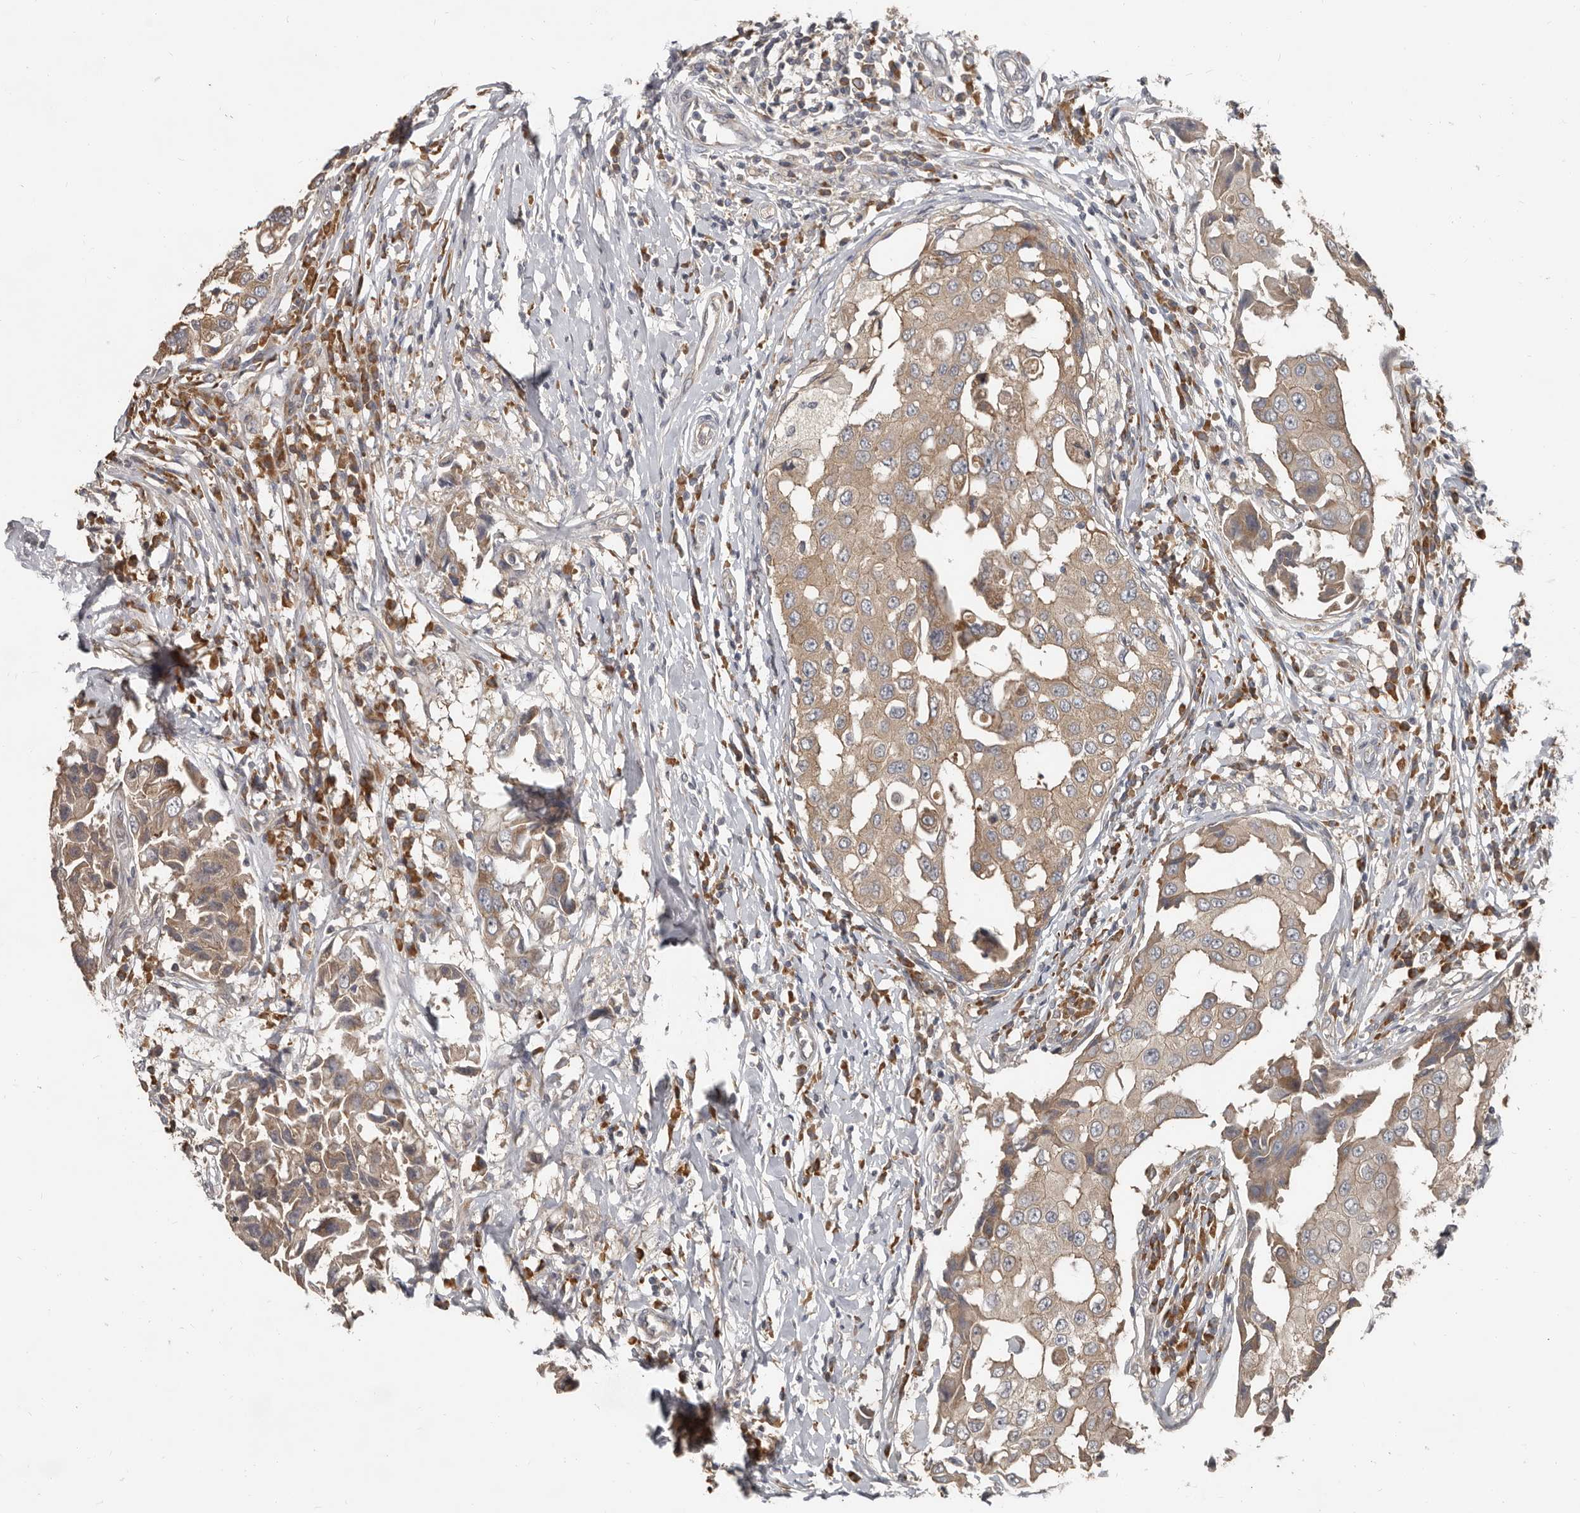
{"staining": {"intensity": "weak", "quantity": ">75%", "location": "cytoplasmic/membranous"}, "tissue": "breast cancer", "cell_type": "Tumor cells", "image_type": "cancer", "snomed": [{"axis": "morphology", "description": "Duct carcinoma"}, {"axis": "topography", "description": "Breast"}], "caption": "This image demonstrates immunohistochemistry staining of intraductal carcinoma (breast), with low weak cytoplasmic/membranous staining in approximately >75% of tumor cells.", "gene": "AKNAD1", "patient": {"sex": "female", "age": 27}}